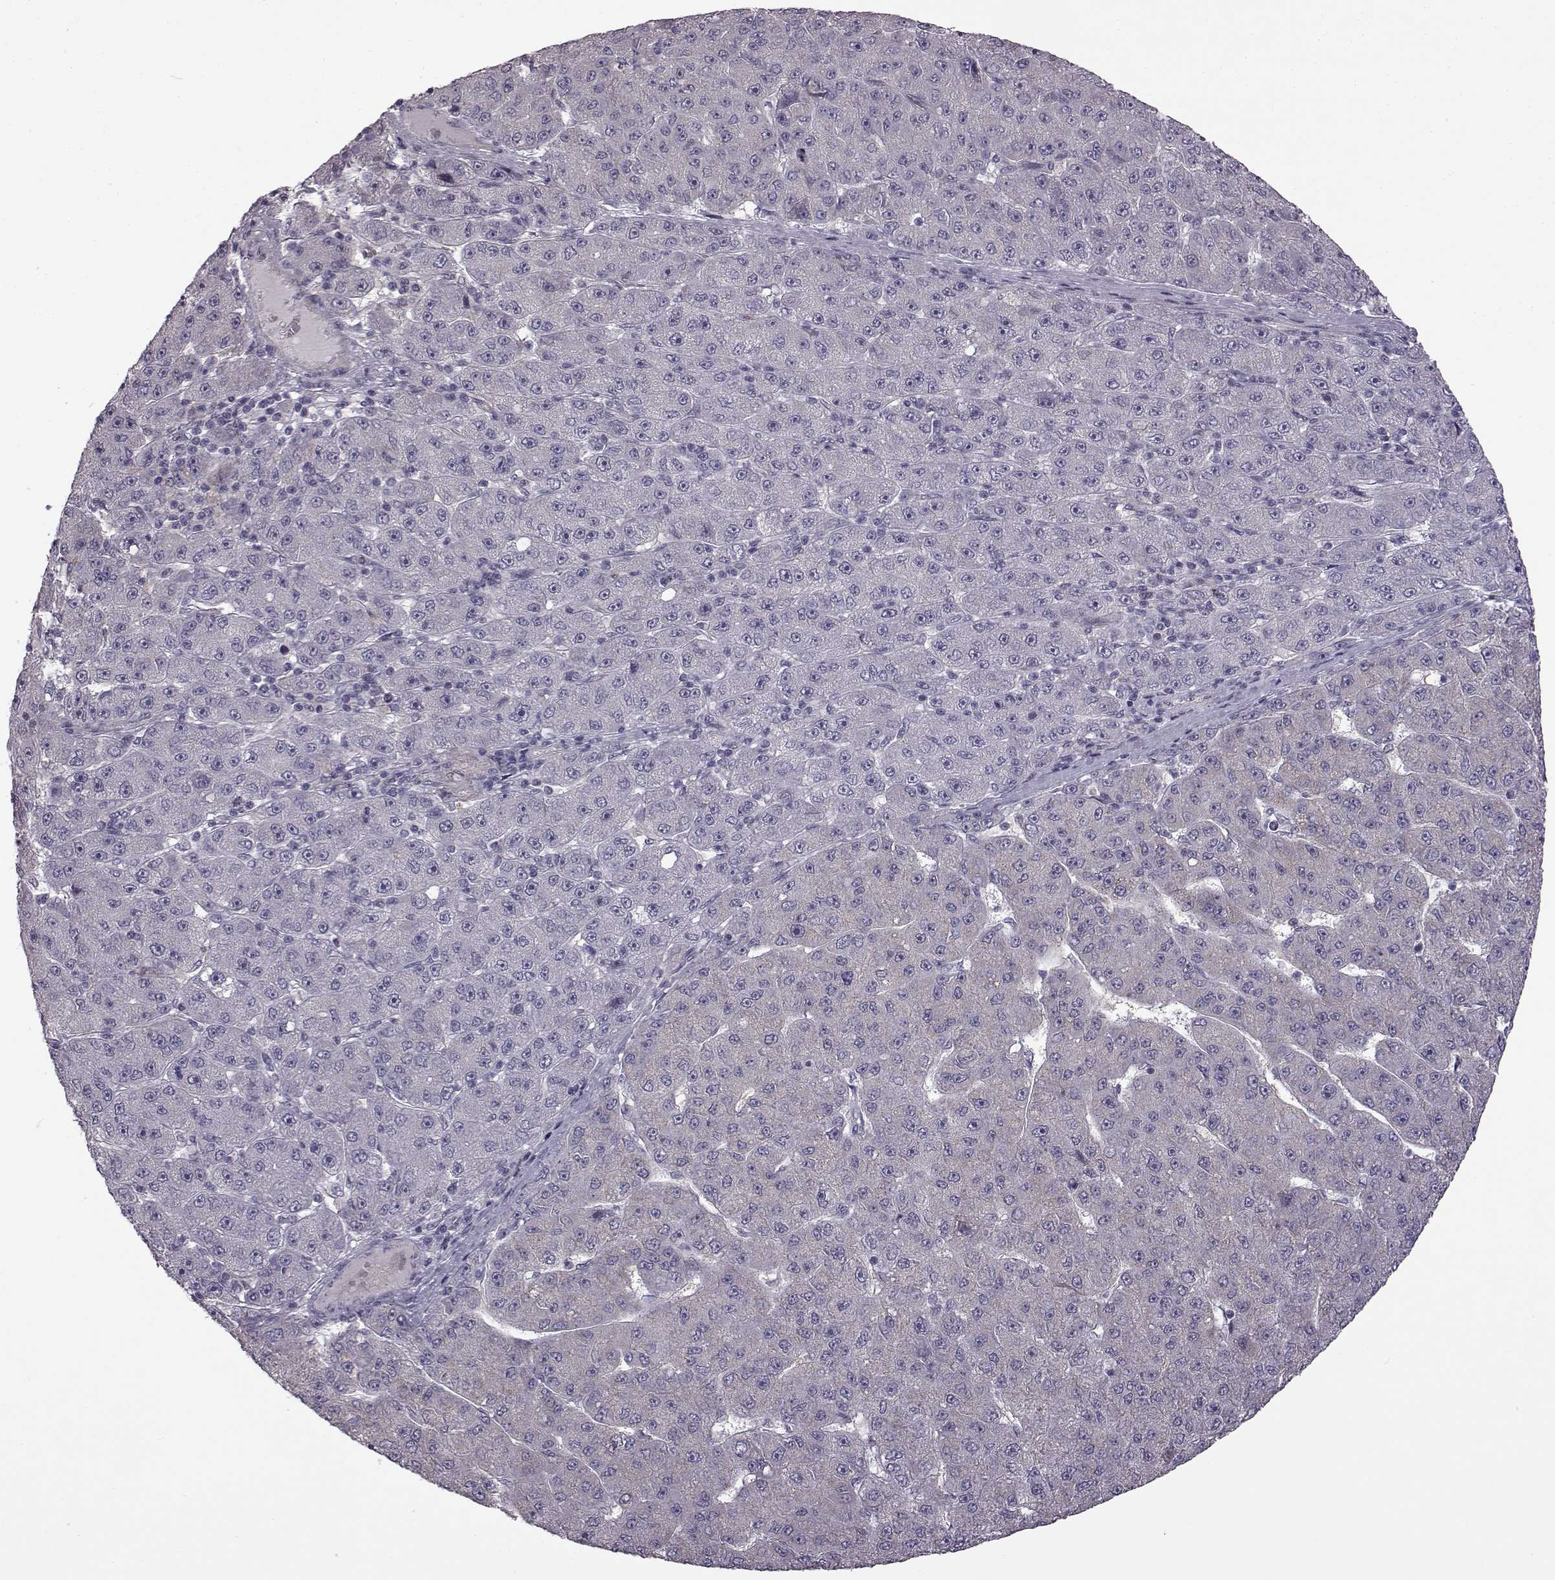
{"staining": {"intensity": "negative", "quantity": "none", "location": "none"}, "tissue": "liver cancer", "cell_type": "Tumor cells", "image_type": "cancer", "snomed": [{"axis": "morphology", "description": "Carcinoma, Hepatocellular, NOS"}, {"axis": "topography", "description": "Liver"}], "caption": "Immunohistochemistry histopathology image of neoplastic tissue: human liver cancer (hepatocellular carcinoma) stained with DAB (3,3'-diaminobenzidine) reveals no significant protein staining in tumor cells. (Immunohistochemistry, brightfield microscopy, high magnification).", "gene": "B3GNT6", "patient": {"sex": "male", "age": 67}}